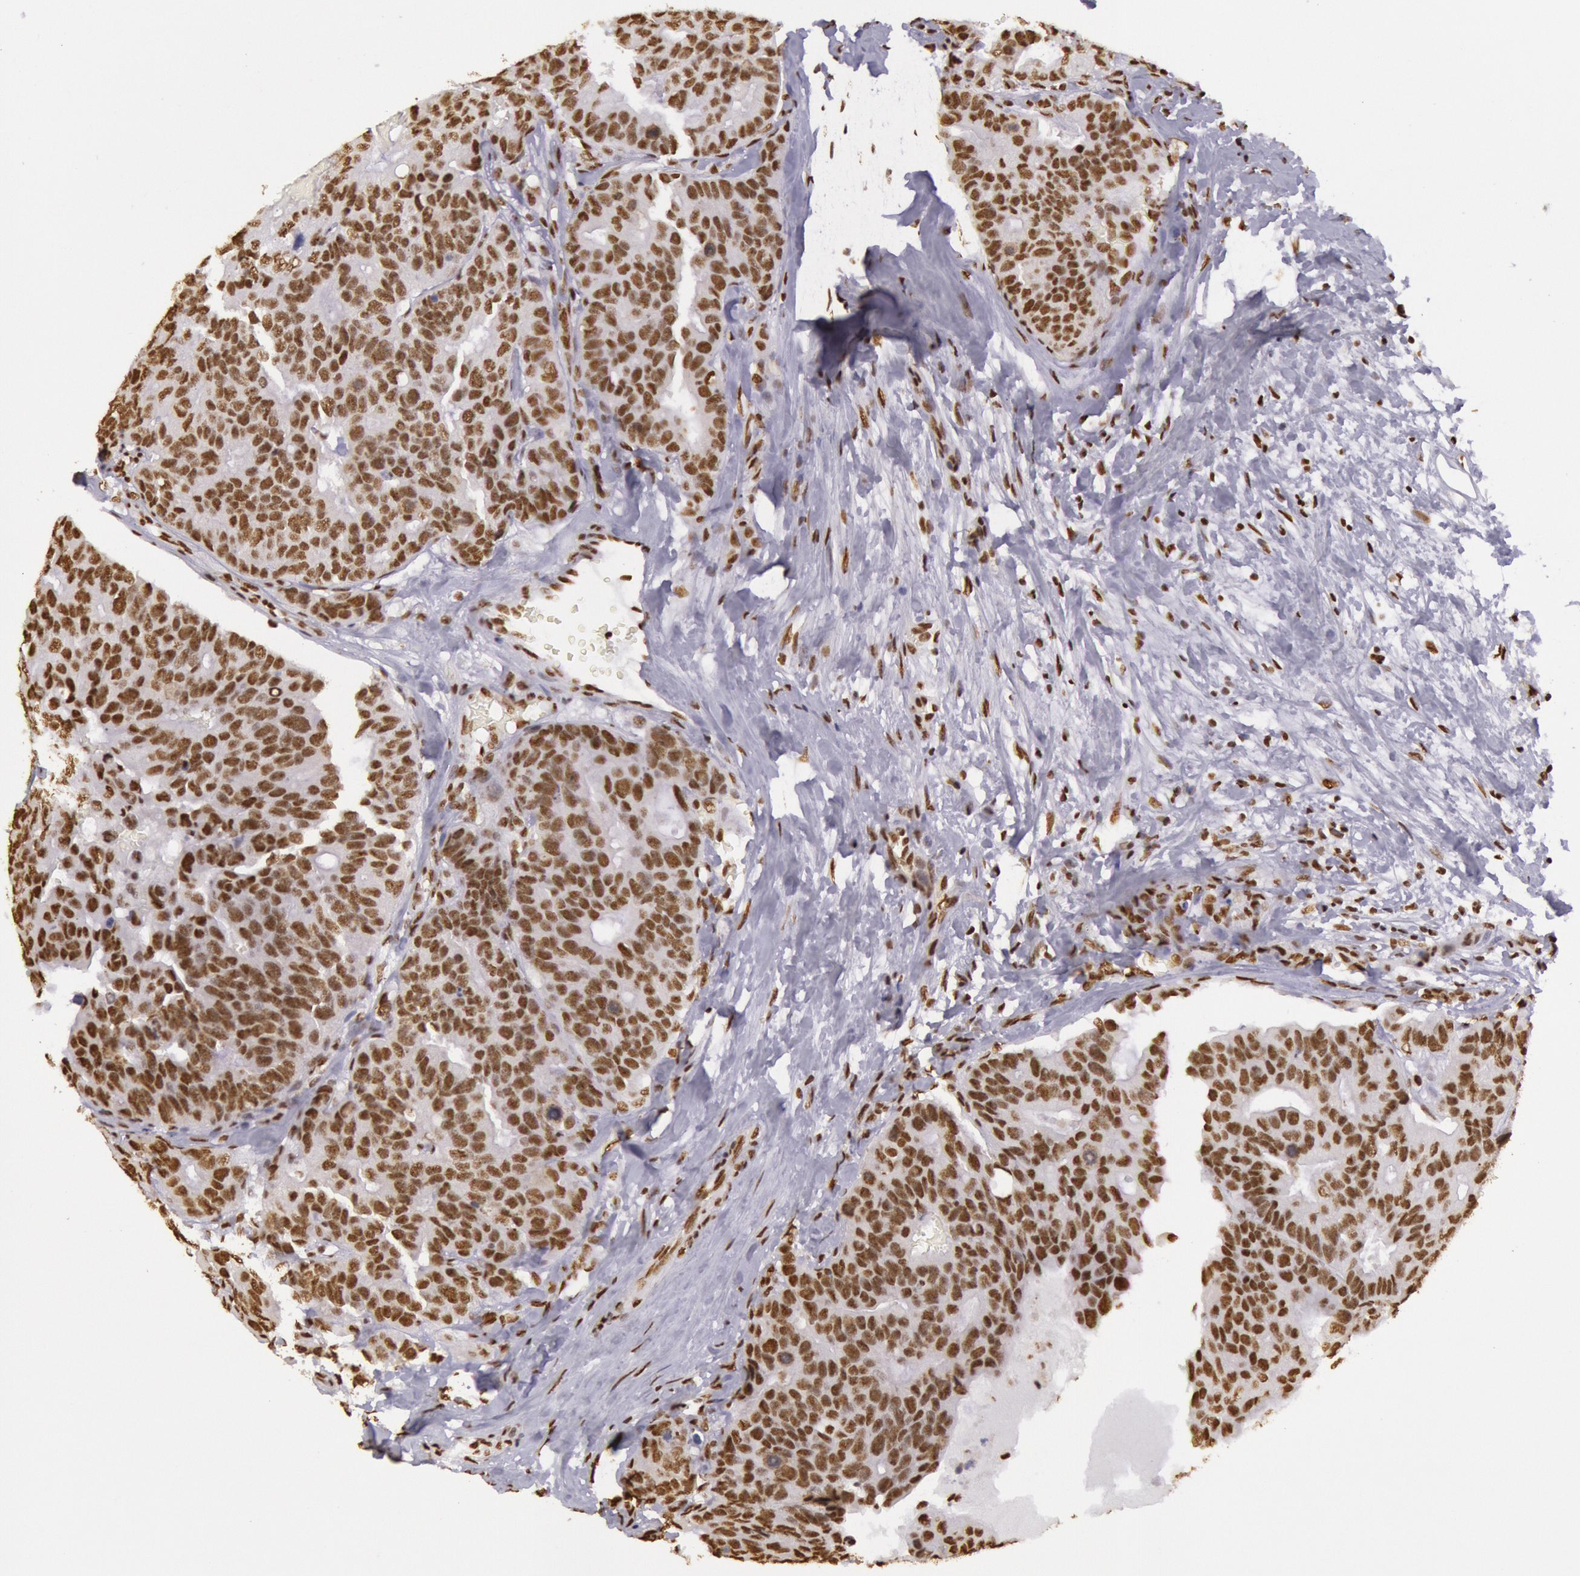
{"staining": {"intensity": "moderate", "quantity": ">75%", "location": "nuclear"}, "tissue": "breast cancer", "cell_type": "Tumor cells", "image_type": "cancer", "snomed": [{"axis": "morphology", "description": "Duct carcinoma"}, {"axis": "topography", "description": "Breast"}], "caption": "Approximately >75% of tumor cells in breast cancer (infiltrating ductal carcinoma) display moderate nuclear protein staining as visualized by brown immunohistochemical staining.", "gene": "HNRNPH2", "patient": {"sex": "female", "age": 69}}